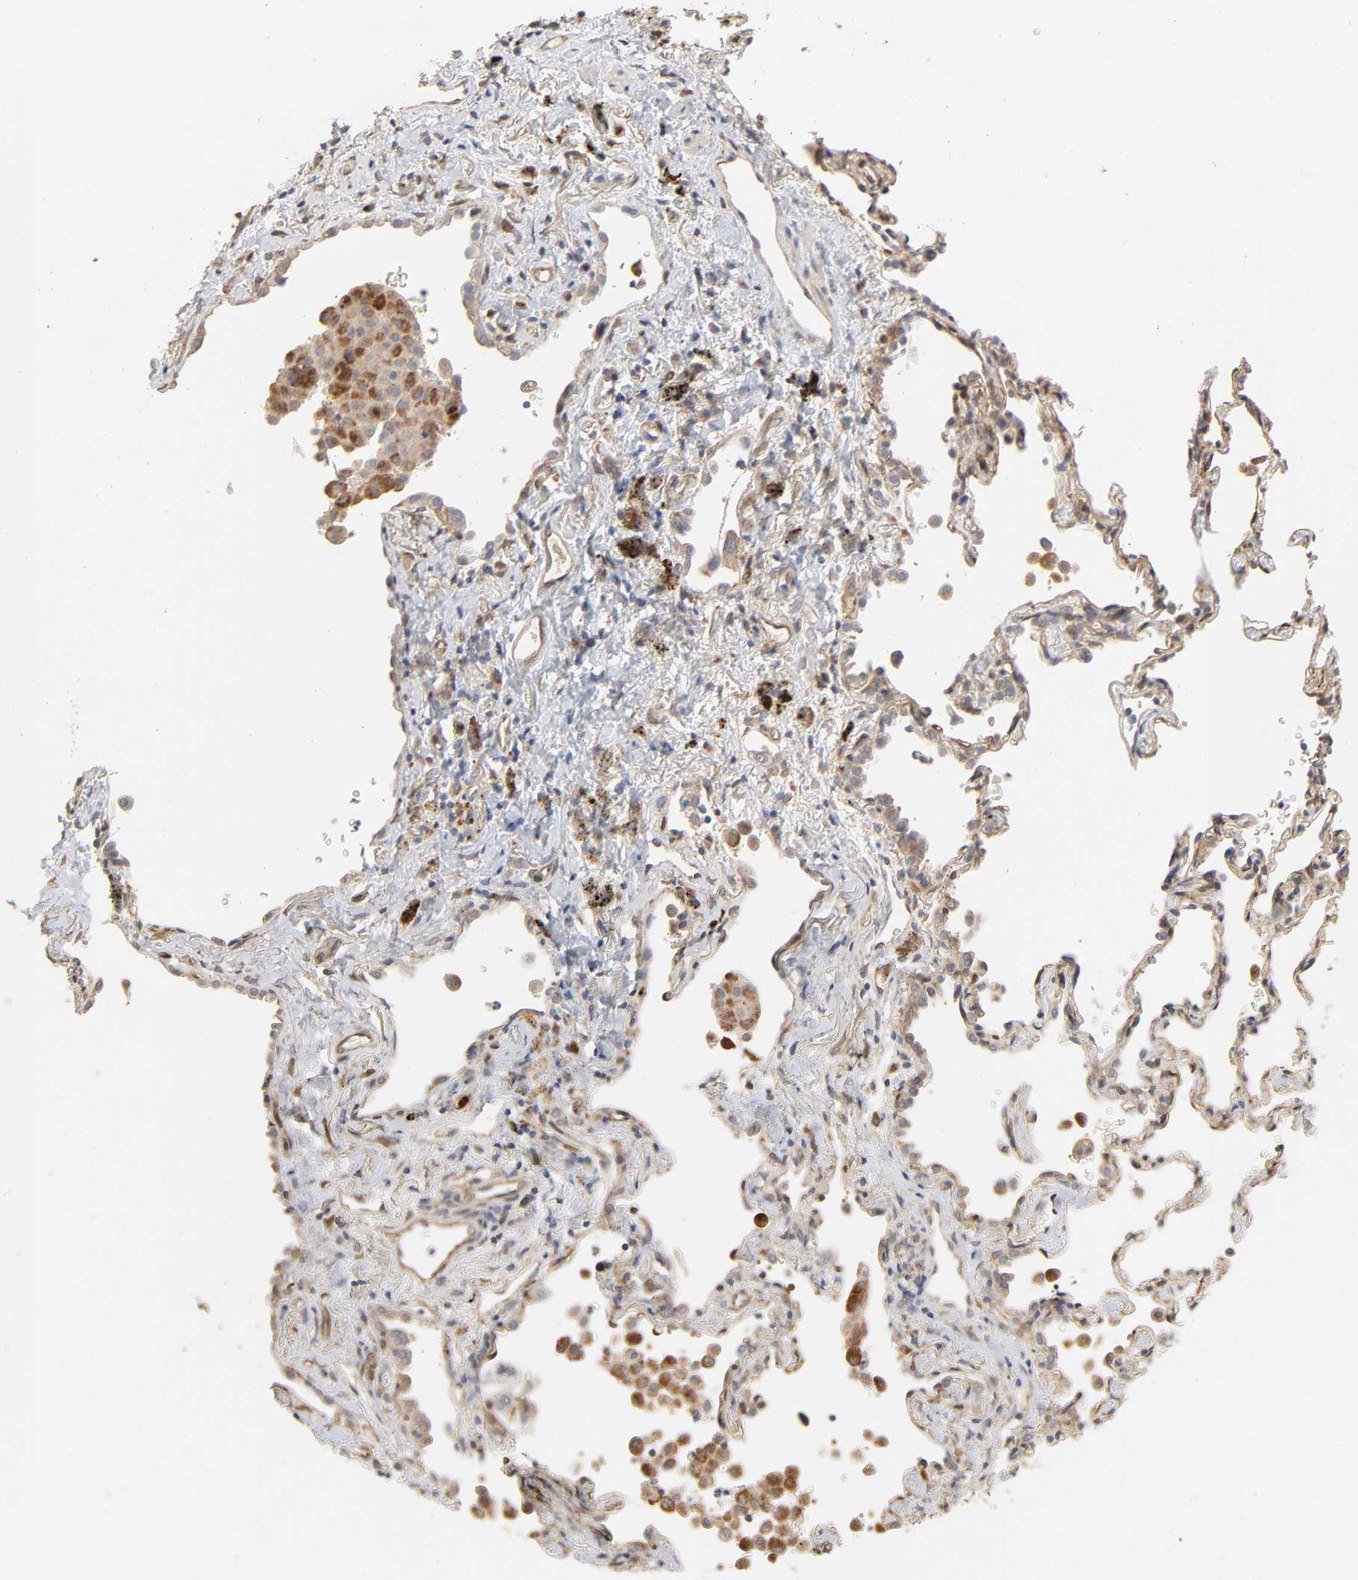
{"staining": {"intensity": "weak", "quantity": ">75%", "location": "cytoplasmic/membranous"}, "tissue": "lung cancer", "cell_type": "Tumor cells", "image_type": "cancer", "snomed": [{"axis": "morphology", "description": "Squamous cell carcinoma, NOS"}, {"axis": "topography", "description": "Lung"}], "caption": "Human lung cancer stained with a protein marker demonstrates weak staining in tumor cells.", "gene": "NDRG2", "patient": {"sex": "female", "age": 67}}